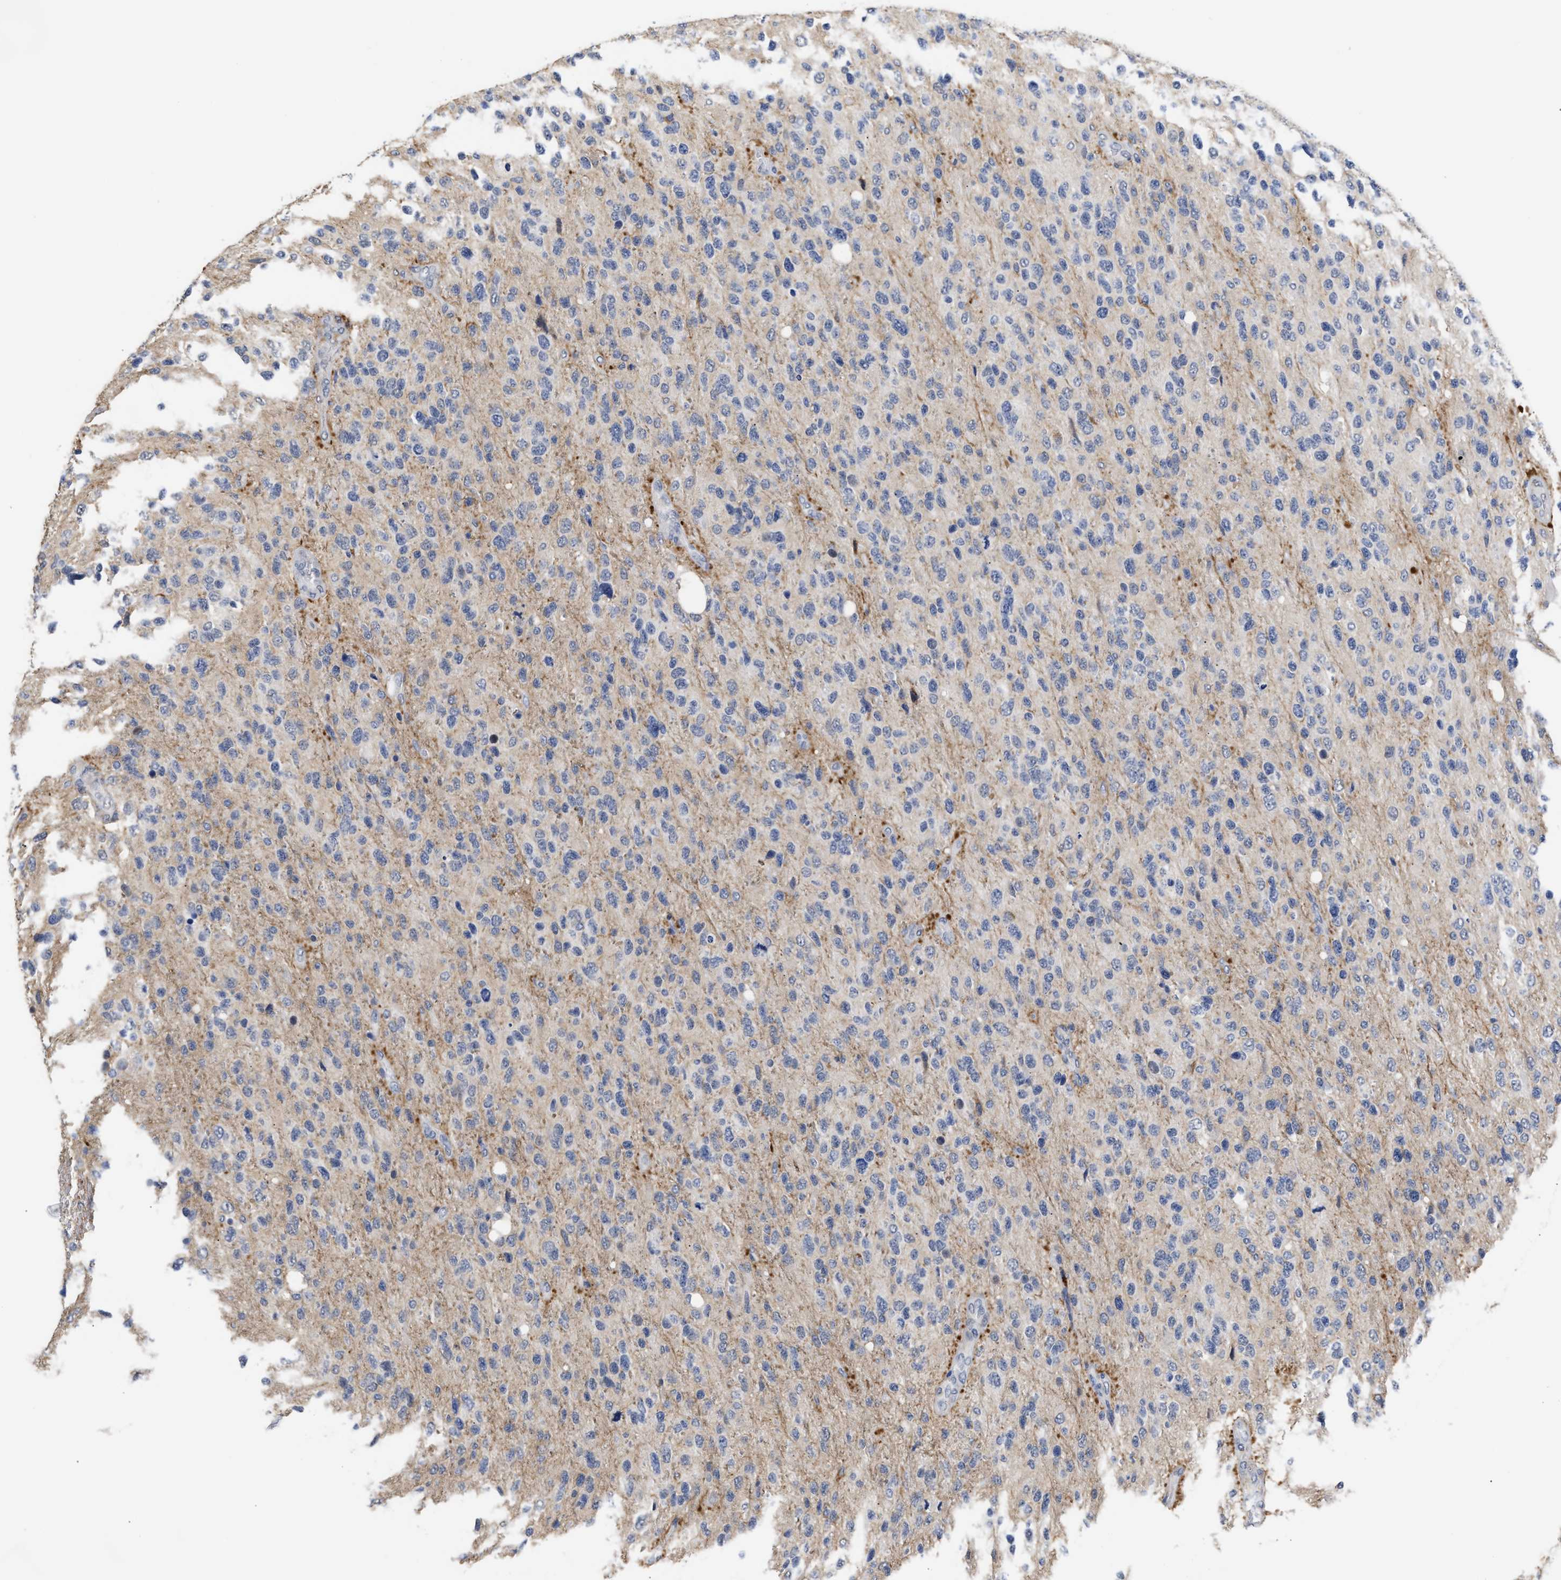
{"staining": {"intensity": "negative", "quantity": "none", "location": "none"}, "tissue": "glioma", "cell_type": "Tumor cells", "image_type": "cancer", "snomed": [{"axis": "morphology", "description": "Glioma, malignant, High grade"}, {"axis": "topography", "description": "Brain"}], "caption": "There is no significant staining in tumor cells of malignant glioma (high-grade).", "gene": "AHNAK2", "patient": {"sex": "female", "age": 58}}